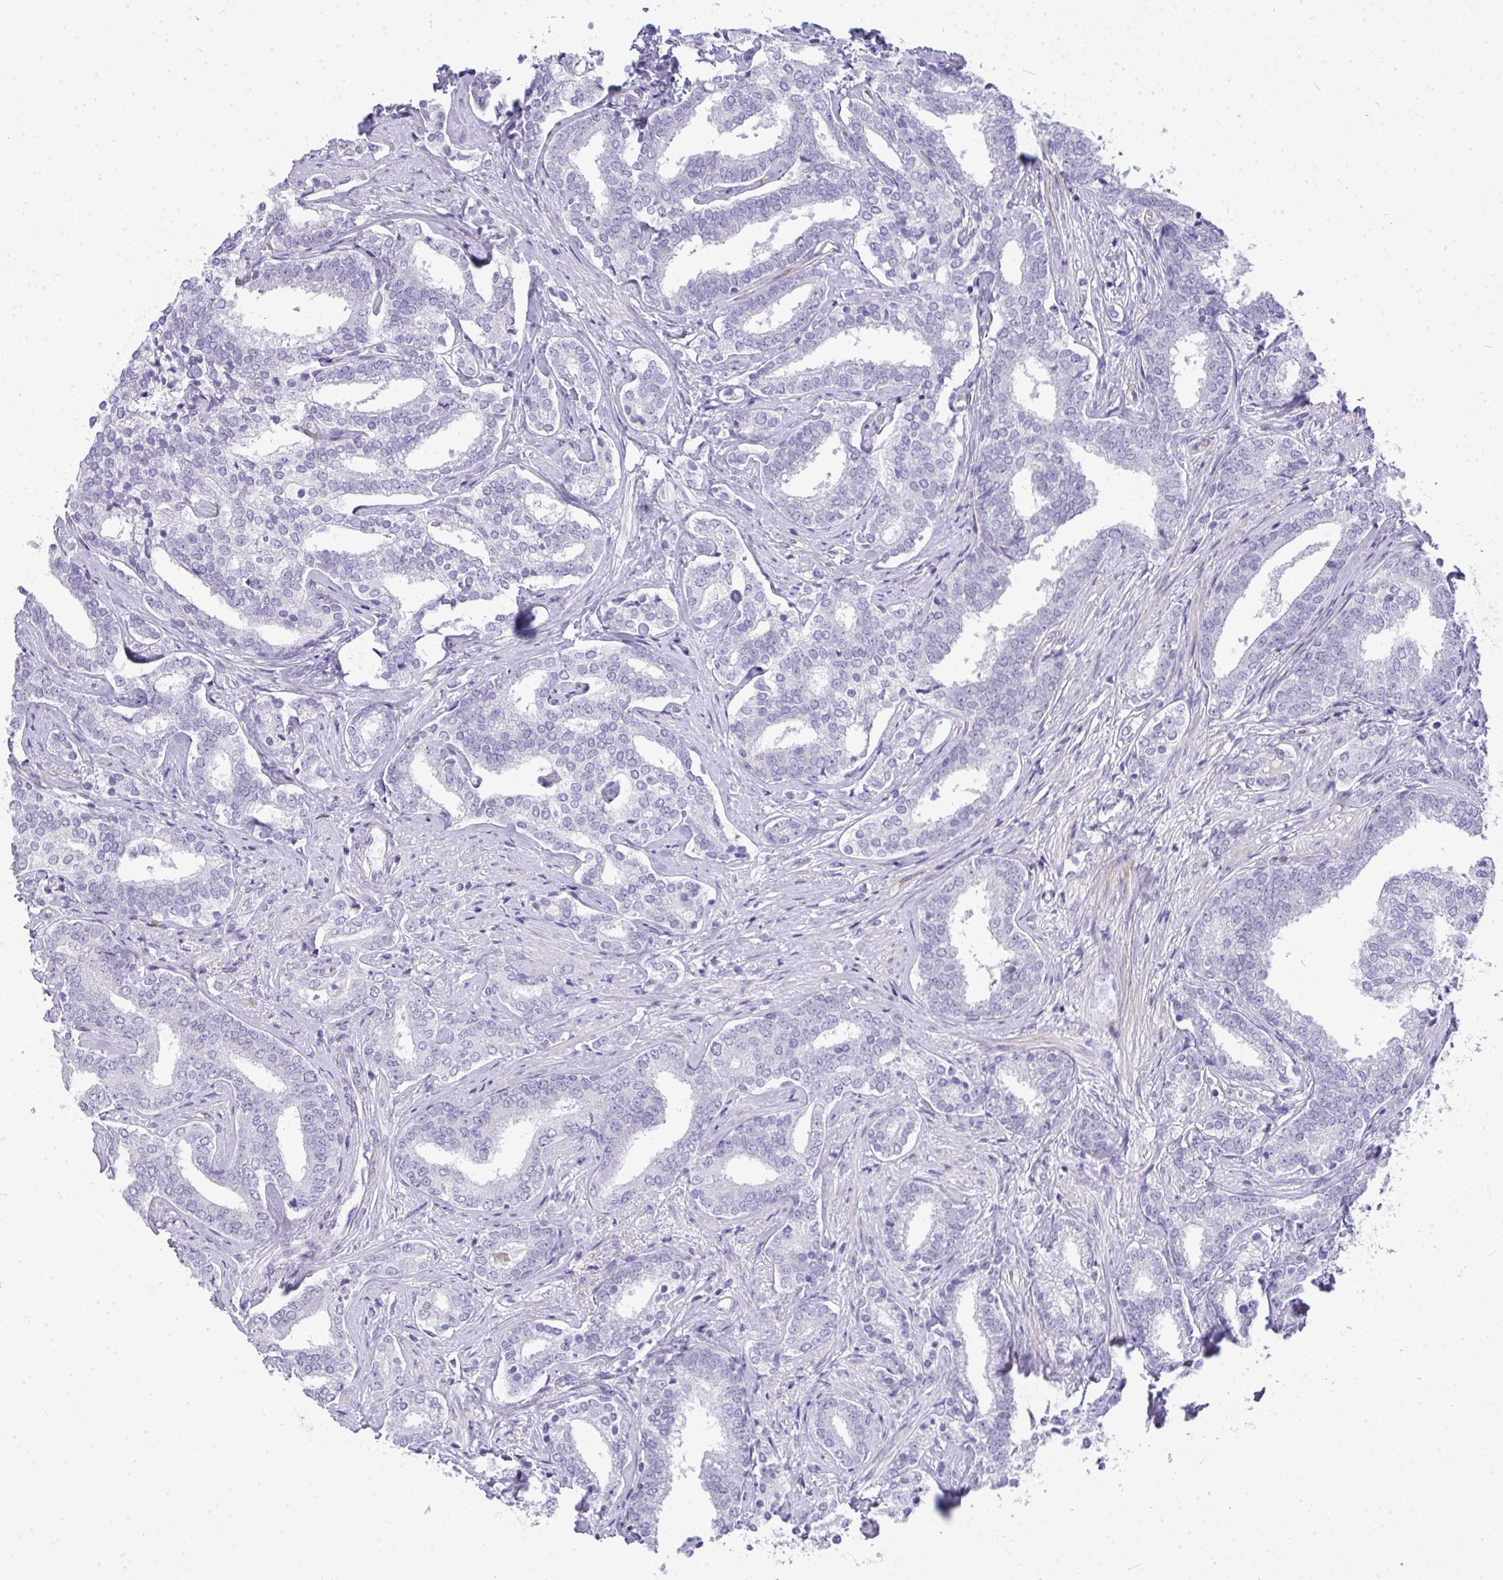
{"staining": {"intensity": "negative", "quantity": "none", "location": "none"}, "tissue": "prostate cancer", "cell_type": "Tumor cells", "image_type": "cancer", "snomed": [{"axis": "morphology", "description": "Adenocarcinoma, High grade"}, {"axis": "topography", "description": "Prostate"}], "caption": "DAB immunohistochemical staining of adenocarcinoma (high-grade) (prostate) reveals no significant expression in tumor cells.", "gene": "LIPE", "patient": {"sex": "male", "age": 72}}